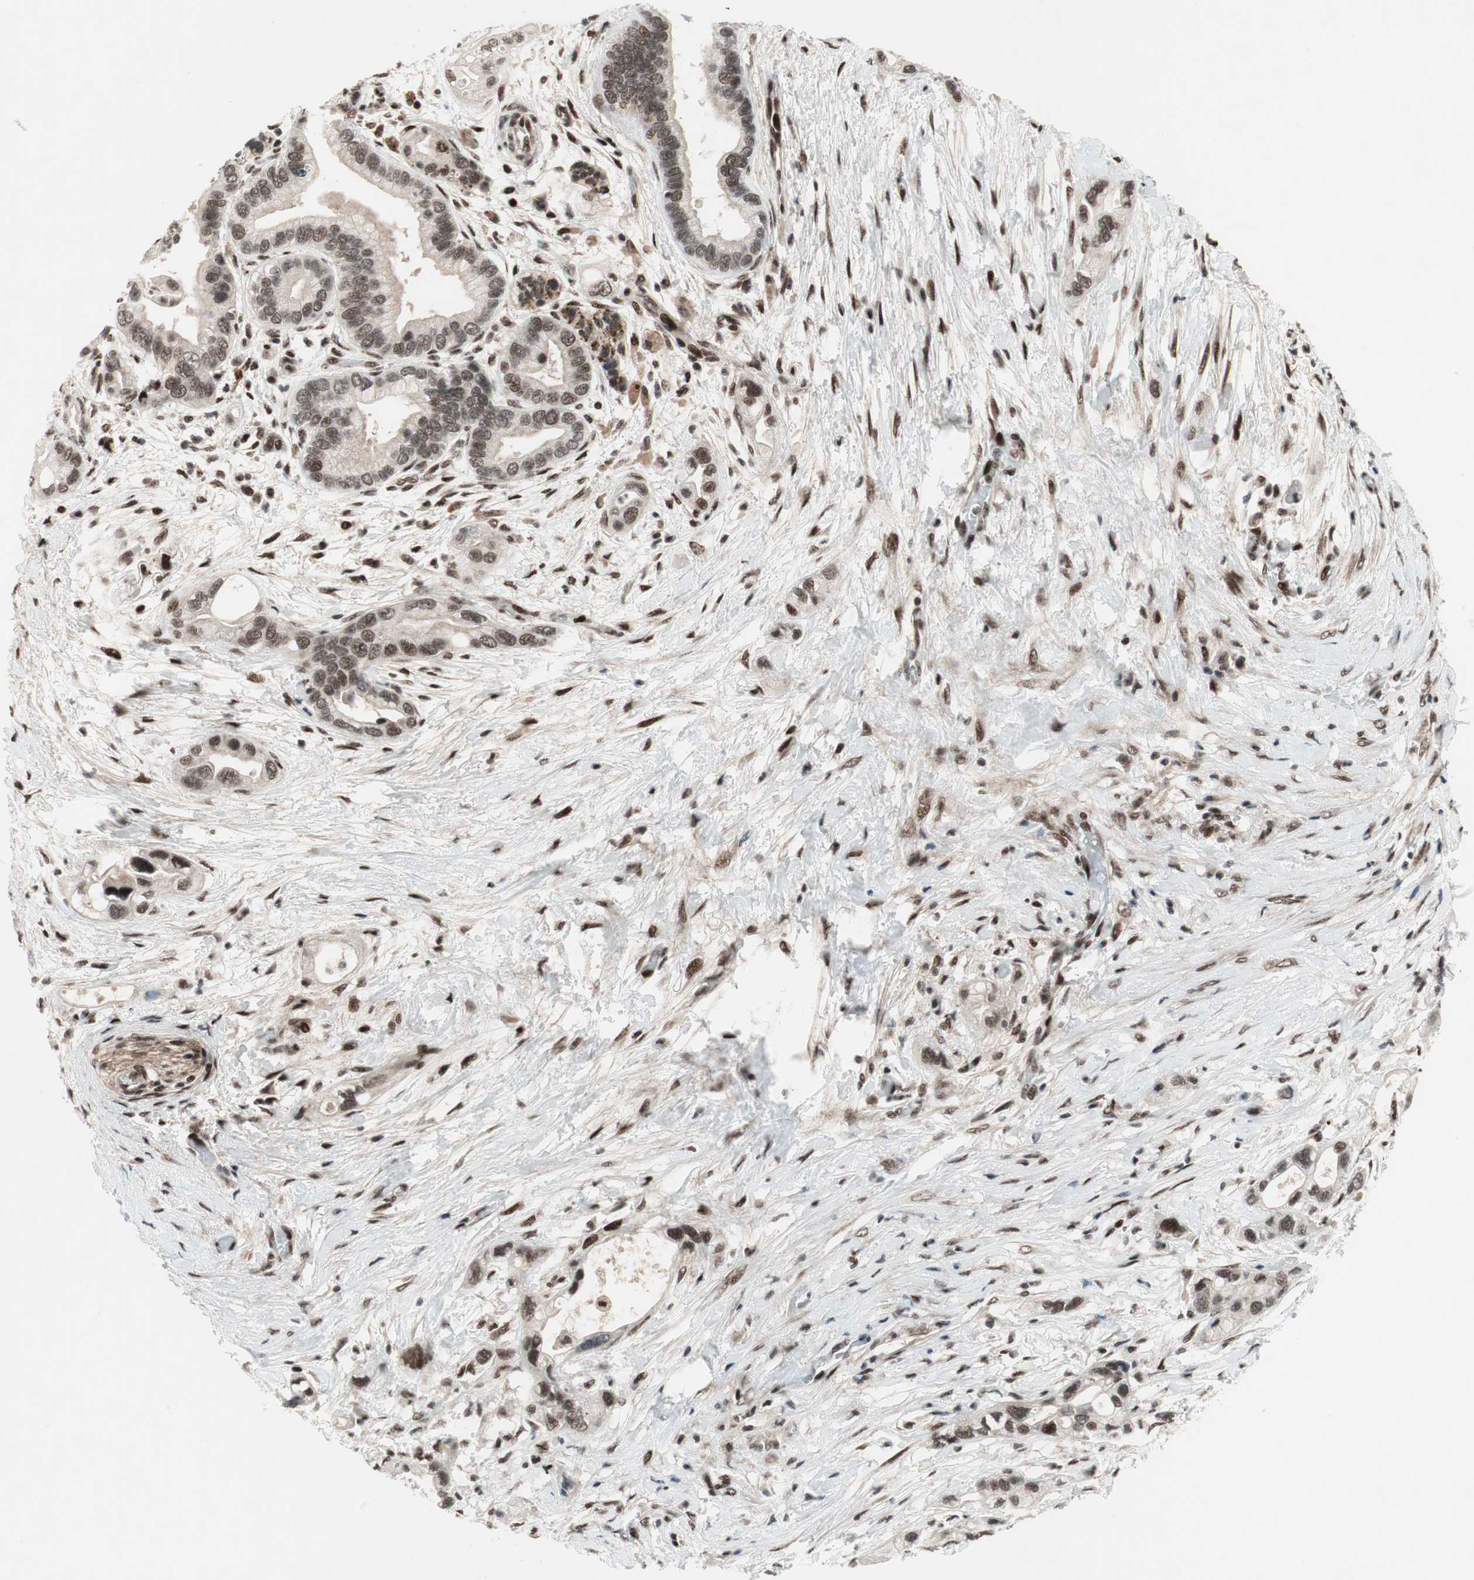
{"staining": {"intensity": "moderate", "quantity": ">75%", "location": "nuclear"}, "tissue": "pancreatic cancer", "cell_type": "Tumor cells", "image_type": "cancer", "snomed": [{"axis": "morphology", "description": "Adenocarcinoma, NOS"}, {"axis": "topography", "description": "Pancreas"}], "caption": "Immunohistochemical staining of human adenocarcinoma (pancreatic) exhibits medium levels of moderate nuclear protein positivity in approximately >75% of tumor cells. The staining was performed using DAB (3,3'-diaminobenzidine), with brown indicating positive protein expression. Nuclei are stained blue with hematoxylin.", "gene": "TCF12", "patient": {"sex": "female", "age": 77}}